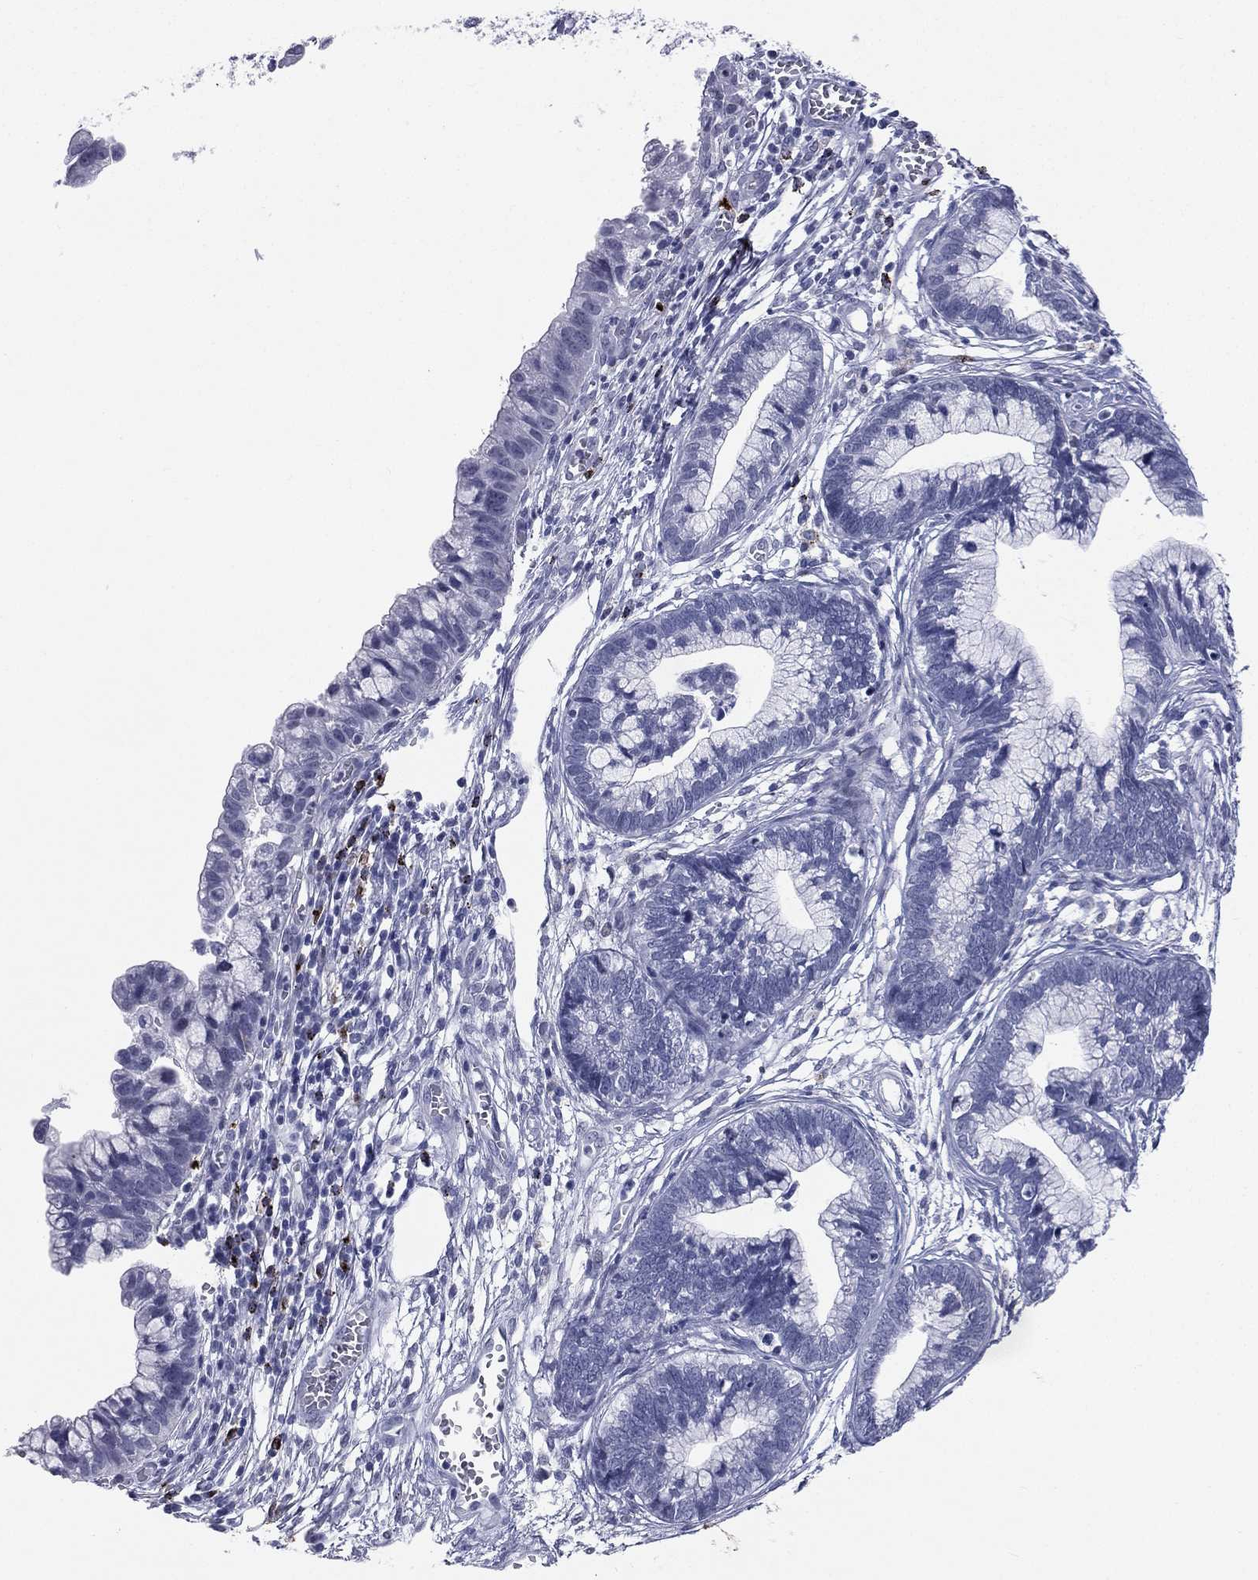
{"staining": {"intensity": "negative", "quantity": "none", "location": "none"}, "tissue": "cervical cancer", "cell_type": "Tumor cells", "image_type": "cancer", "snomed": [{"axis": "morphology", "description": "Adenocarcinoma, NOS"}, {"axis": "topography", "description": "Cervix"}], "caption": "Cervical cancer (adenocarcinoma) was stained to show a protein in brown. There is no significant expression in tumor cells.", "gene": "HLA-DOA", "patient": {"sex": "female", "age": 44}}